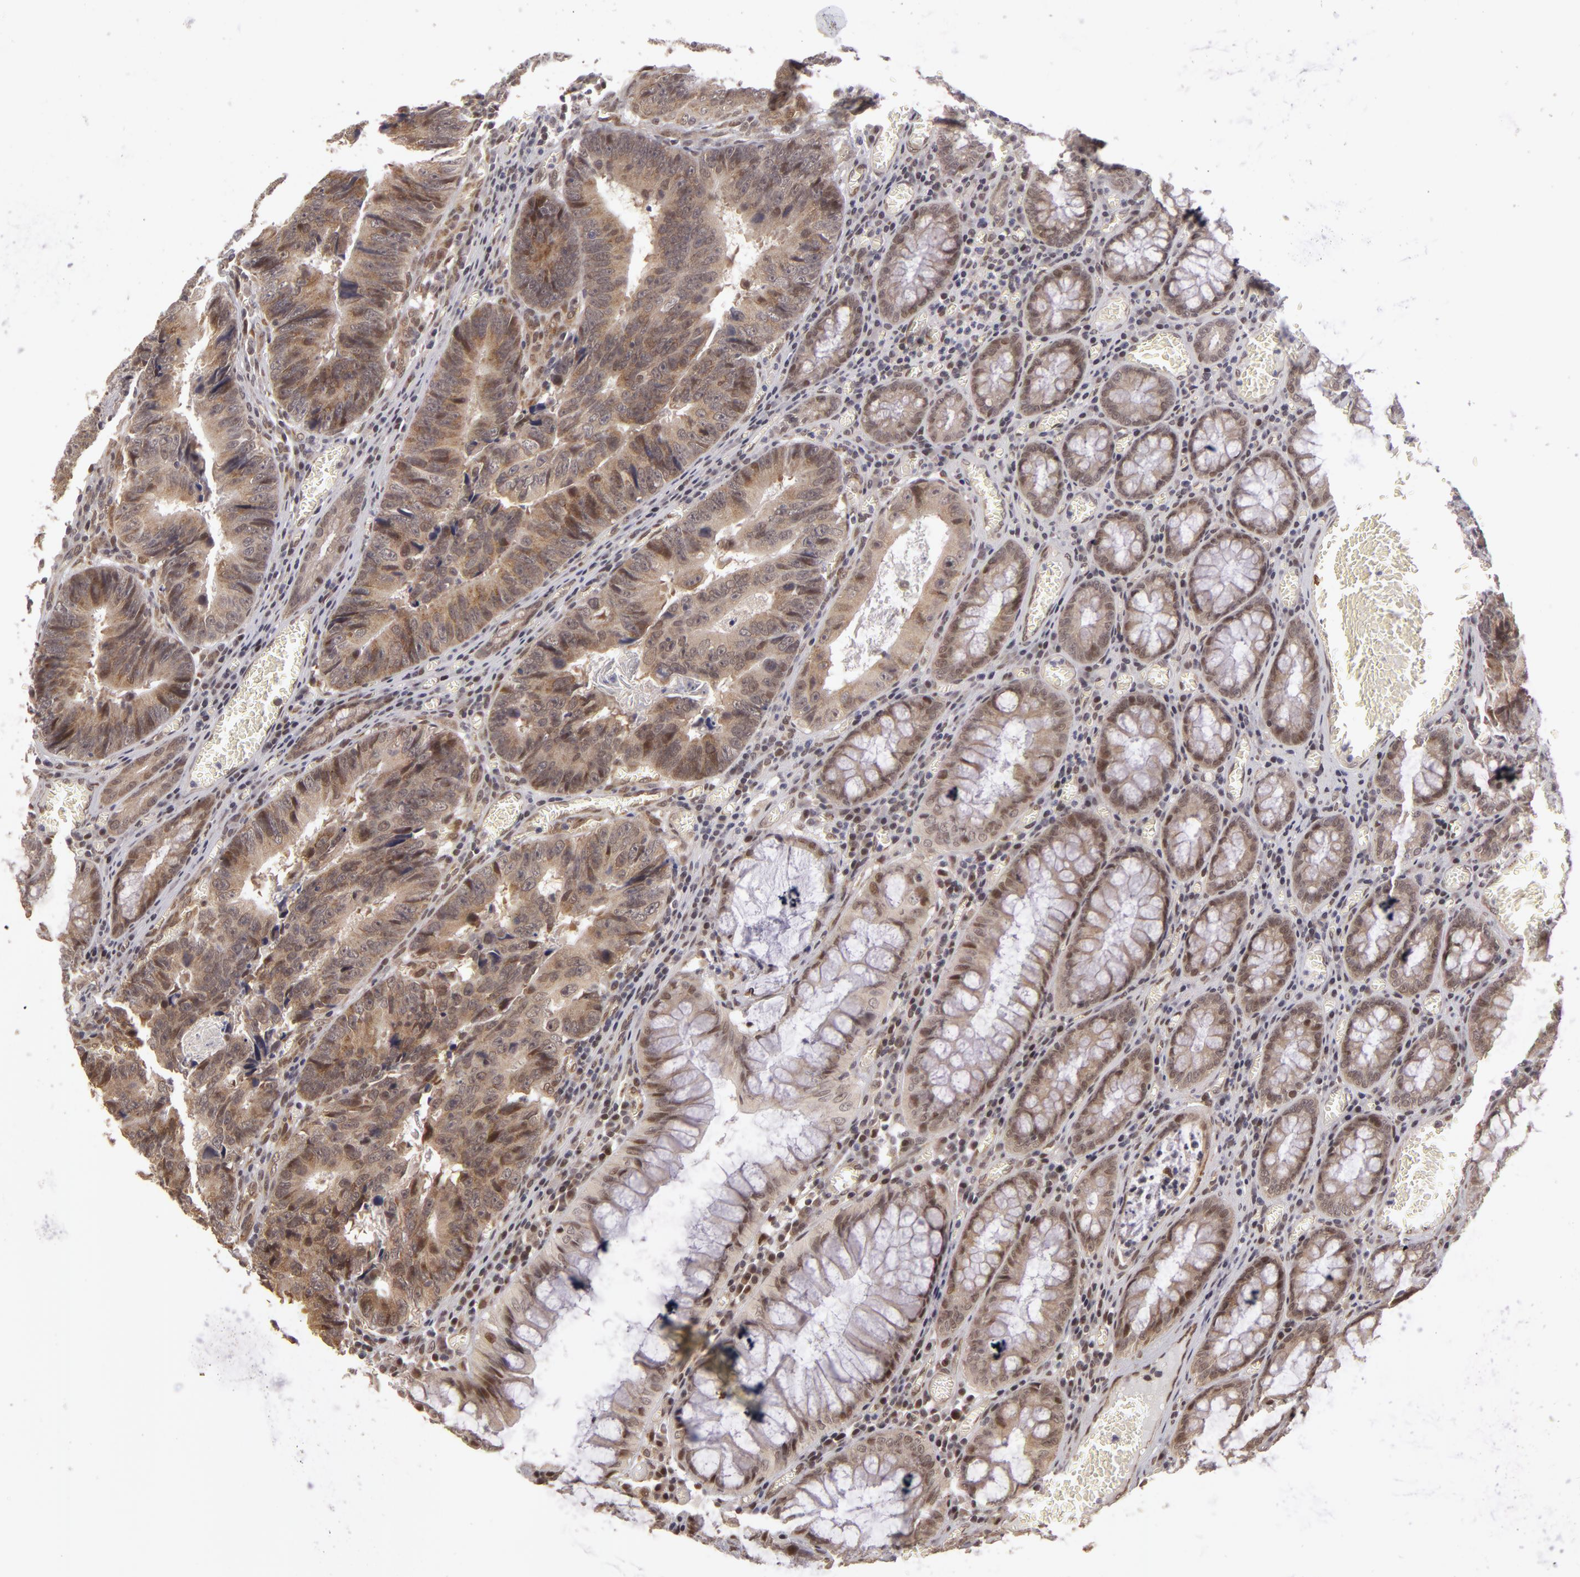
{"staining": {"intensity": "moderate", "quantity": ">75%", "location": "cytoplasmic/membranous,nuclear"}, "tissue": "colorectal cancer", "cell_type": "Tumor cells", "image_type": "cancer", "snomed": [{"axis": "morphology", "description": "Adenocarcinoma, NOS"}, {"axis": "topography", "description": "Rectum"}], "caption": "Approximately >75% of tumor cells in colorectal adenocarcinoma exhibit moderate cytoplasmic/membranous and nuclear protein expression as visualized by brown immunohistochemical staining.", "gene": "ZNF133", "patient": {"sex": "female", "age": 98}}